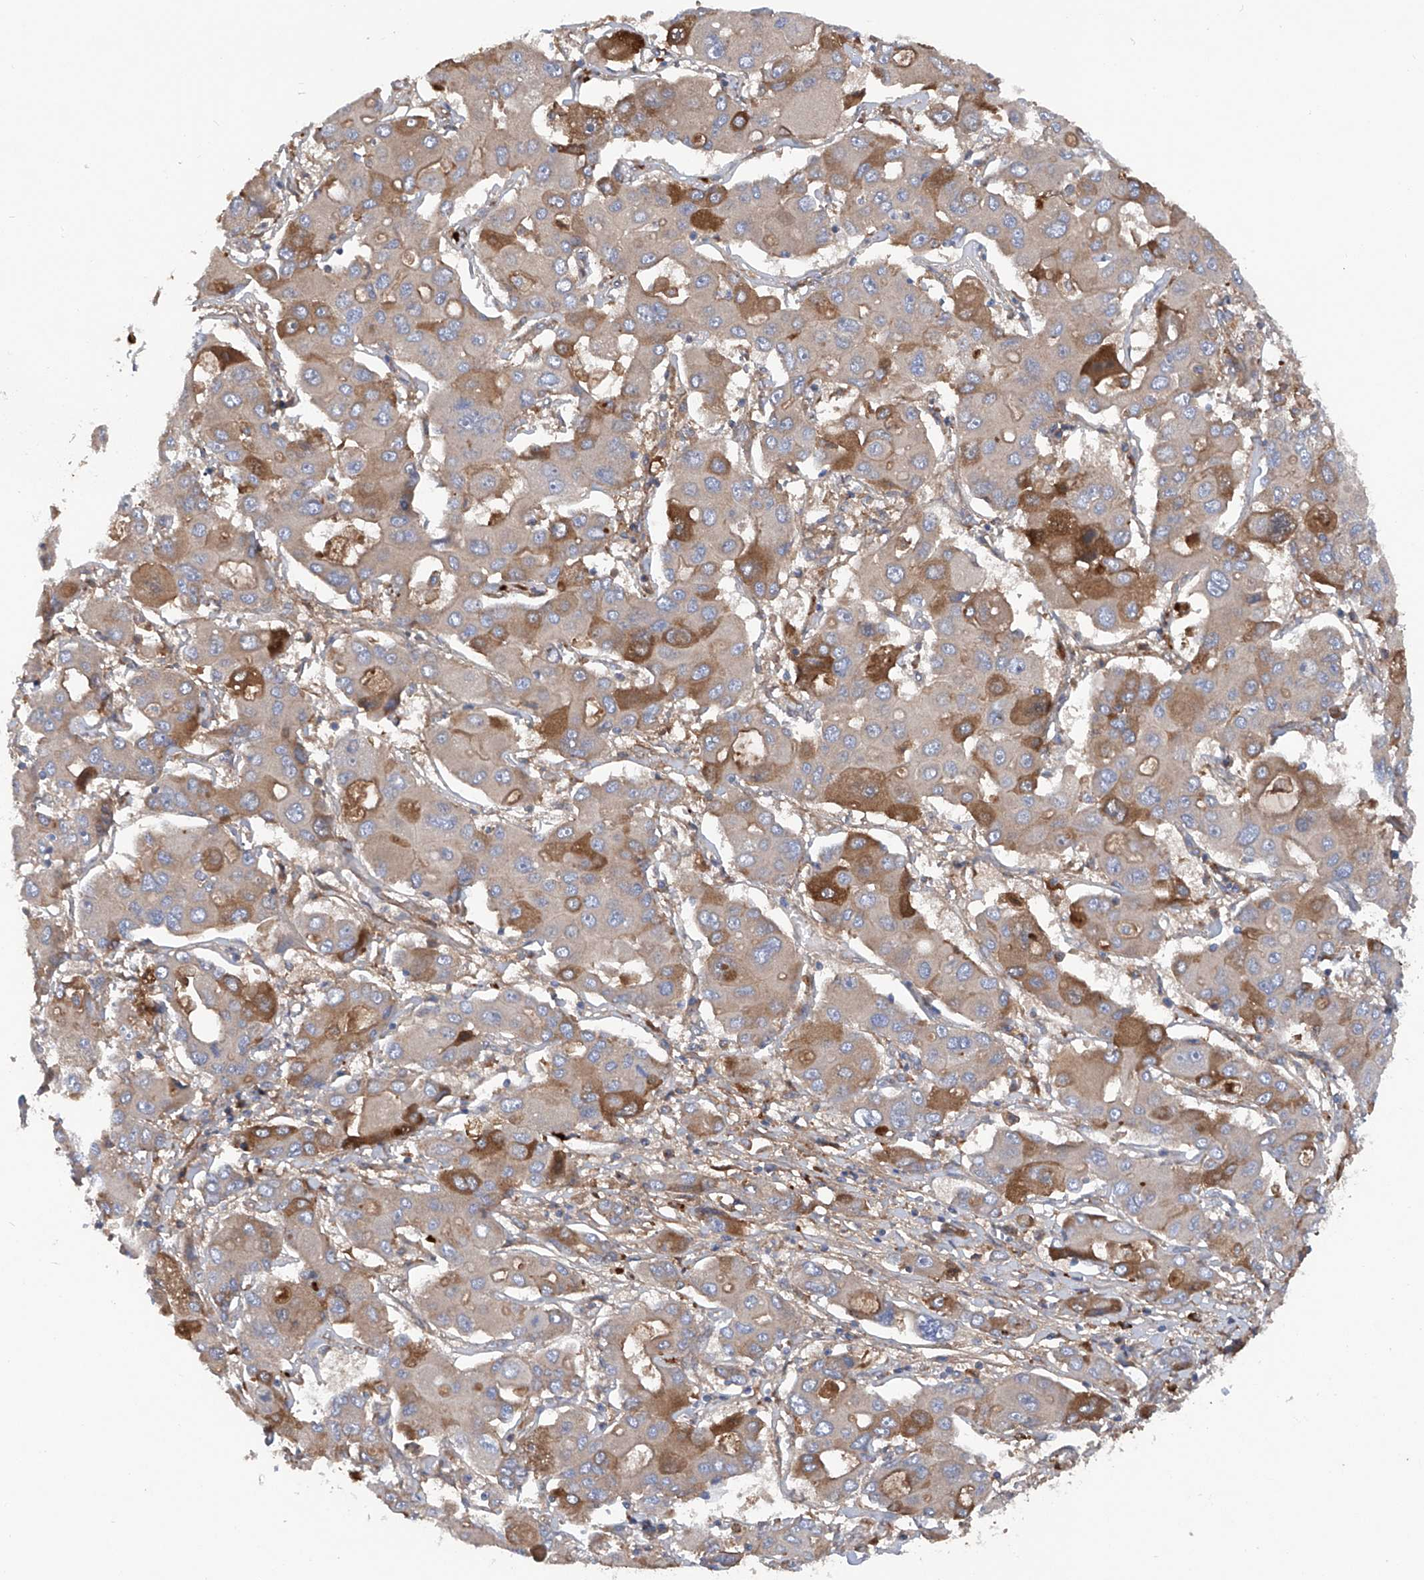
{"staining": {"intensity": "strong", "quantity": "<25%", "location": "cytoplasmic/membranous"}, "tissue": "liver cancer", "cell_type": "Tumor cells", "image_type": "cancer", "snomed": [{"axis": "morphology", "description": "Cholangiocarcinoma"}, {"axis": "topography", "description": "Liver"}], "caption": "Brown immunohistochemical staining in human liver cholangiocarcinoma demonstrates strong cytoplasmic/membranous expression in approximately <25% of tumor cells.", "gene": "ASCC3", "patient": {"sex": "male", "age": 67}}